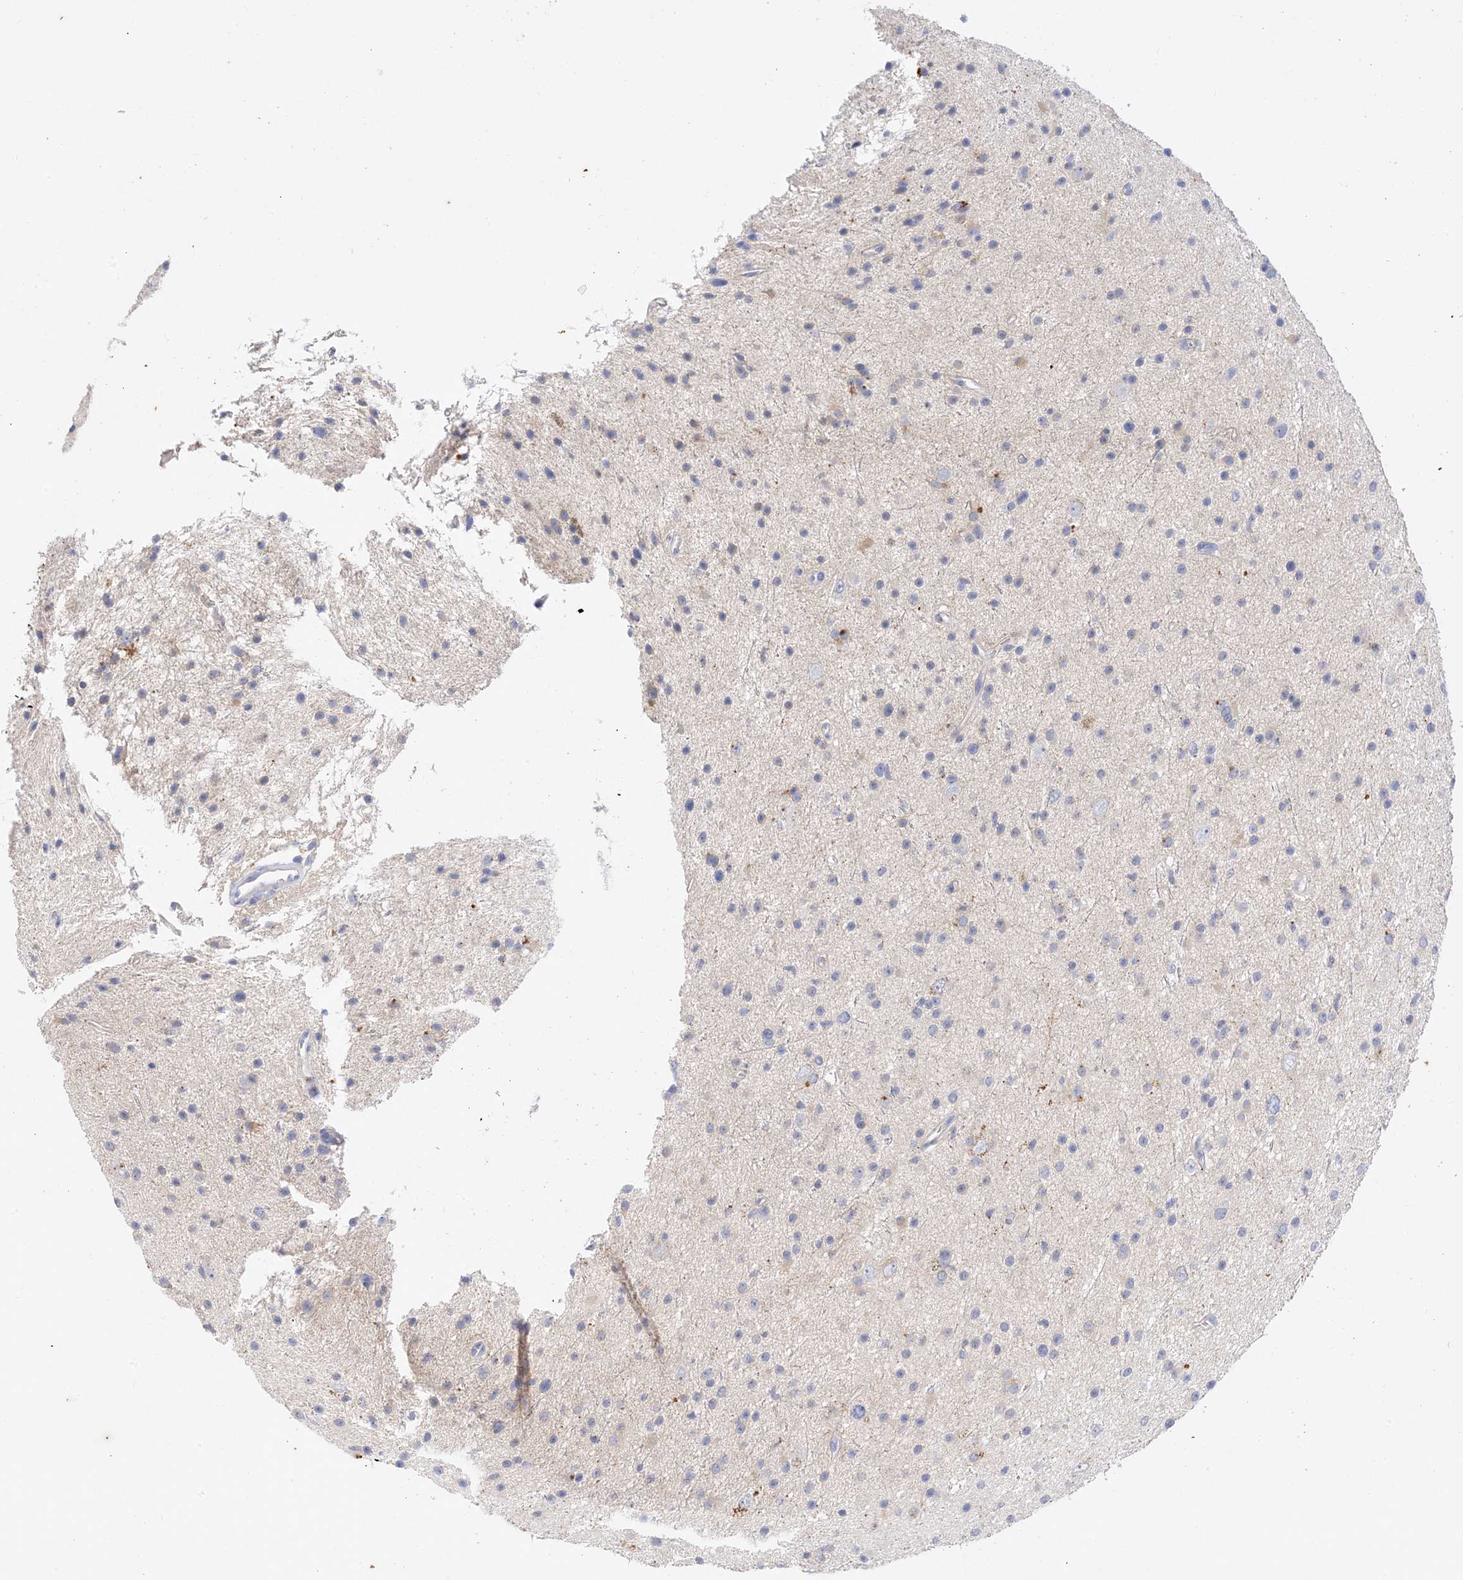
{"staining": {"intensity": "moderate", "quantity": "<25%", "location": "cytoplasmic/membranous"}, "tissue": "glioma", "cell_type": "Tumor cells", "image_type": "cancer", "snomed": [{"axis": "morphology", "description": "Glioma, malignant, Low grade"}, {"axis": "topography", "description": "Cerebral cortex"}], "caption": "A low amount of moderate cytoplasmic/membranous staining is present in about <25% of tumor cells in glioma tissue.", "gene": "ARV1", "patient": {"sex": "female", "age": 39}}